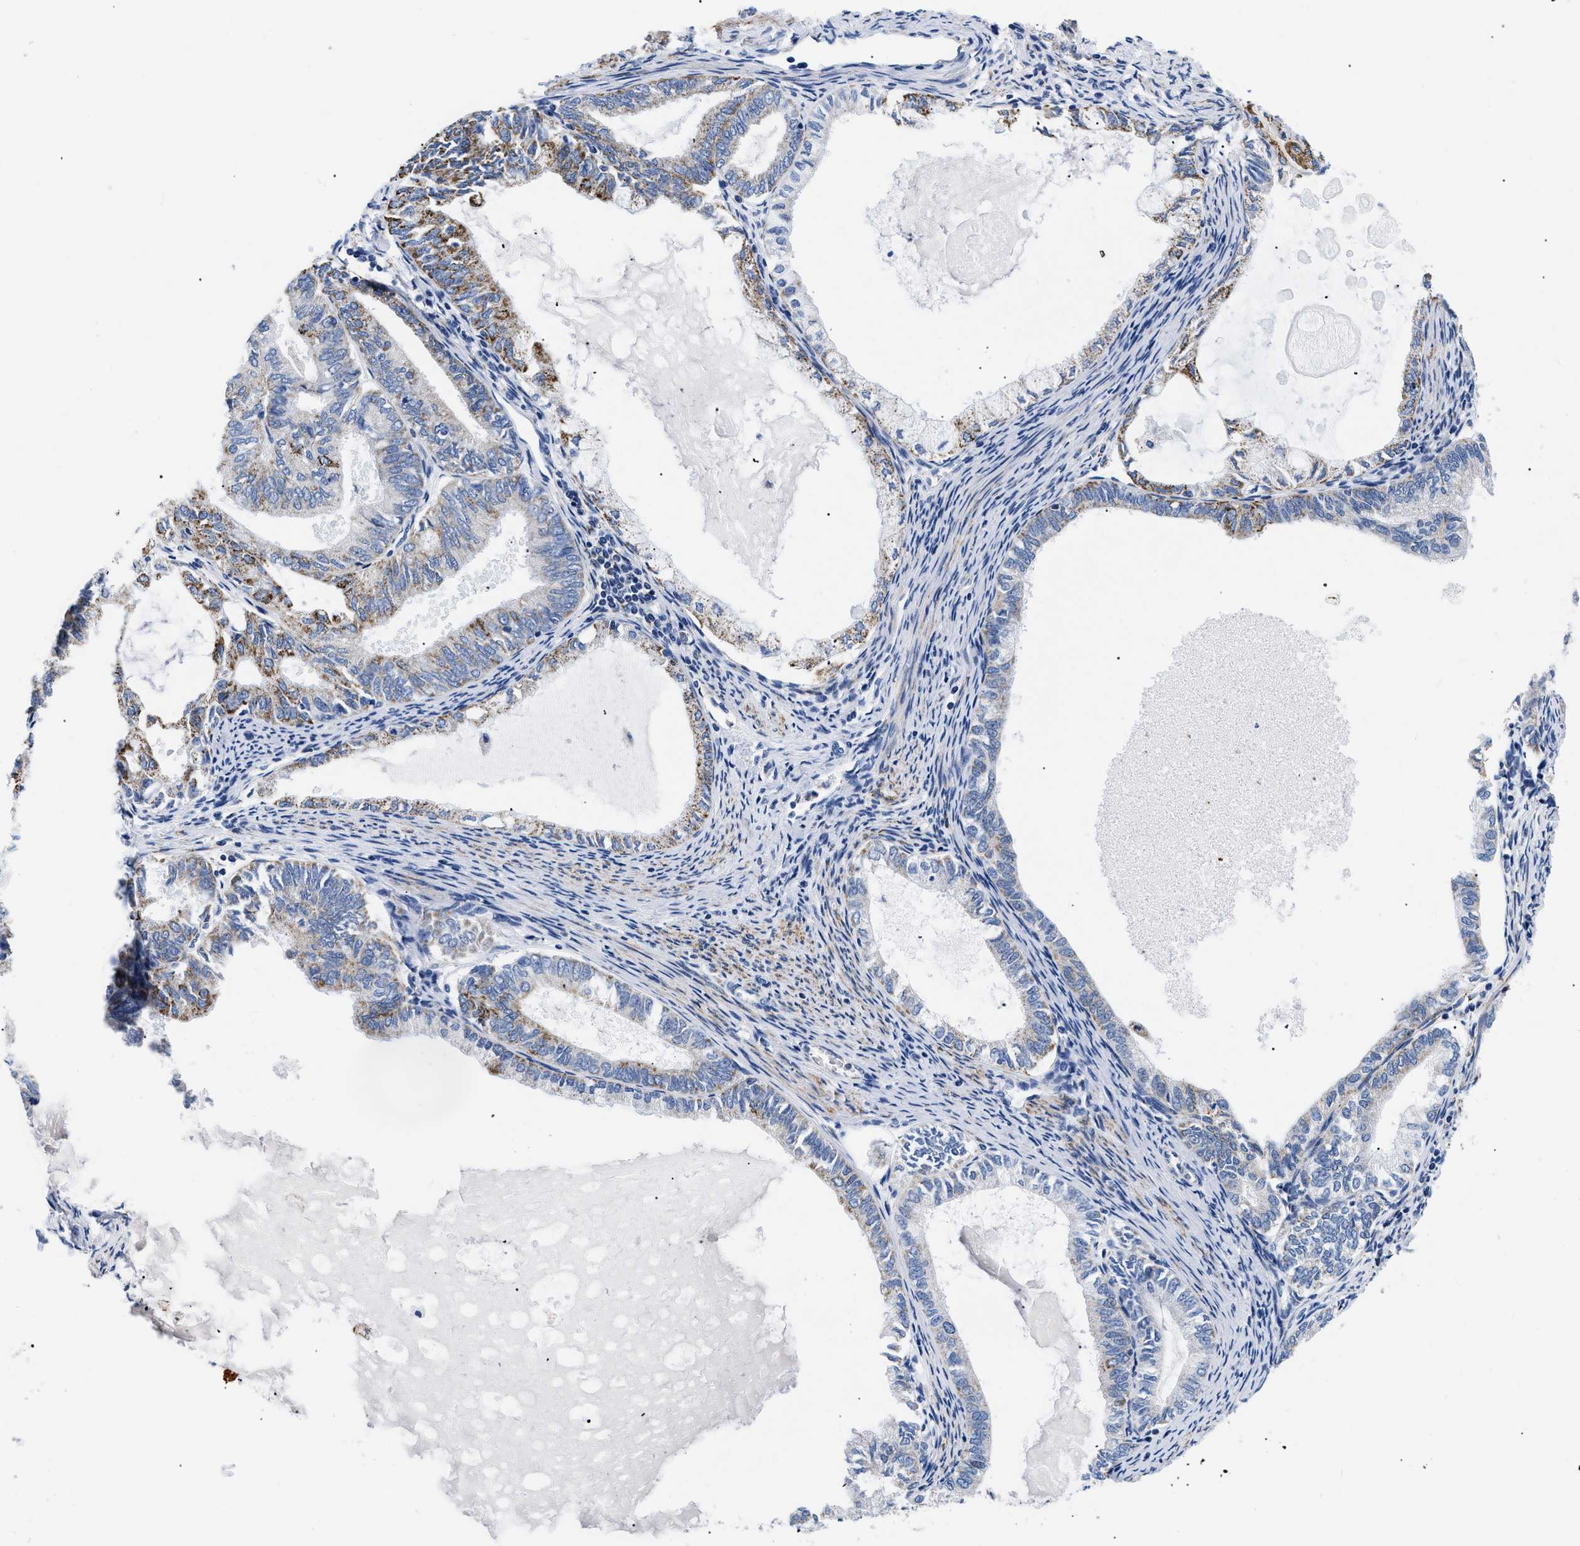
{"staining": {"intensity": "strong", "quantity": "<25%", "location": "cytoplasmic/membranous"}, "tissue": "endometrial cancer", "cell_type": "Tumor cells", "image_type": "cancer", "snomed": [{"axis": "morphology", "description": "Adenocarcinoma, NOS"}, {"axis": "topography", "description": "Endometrium"}], "caption": "The histopathology image reveals a brown stain indicating the presence of a protein in the cytoplasmic/membranous of tumor cells in endometrial cancer. (Stains: DAB in brown, nuclei in blue, Microscopy: brightfield microscopy at high magnification).", "gene": "GPR149", "patient": {"sex": "female", "age": 86}}